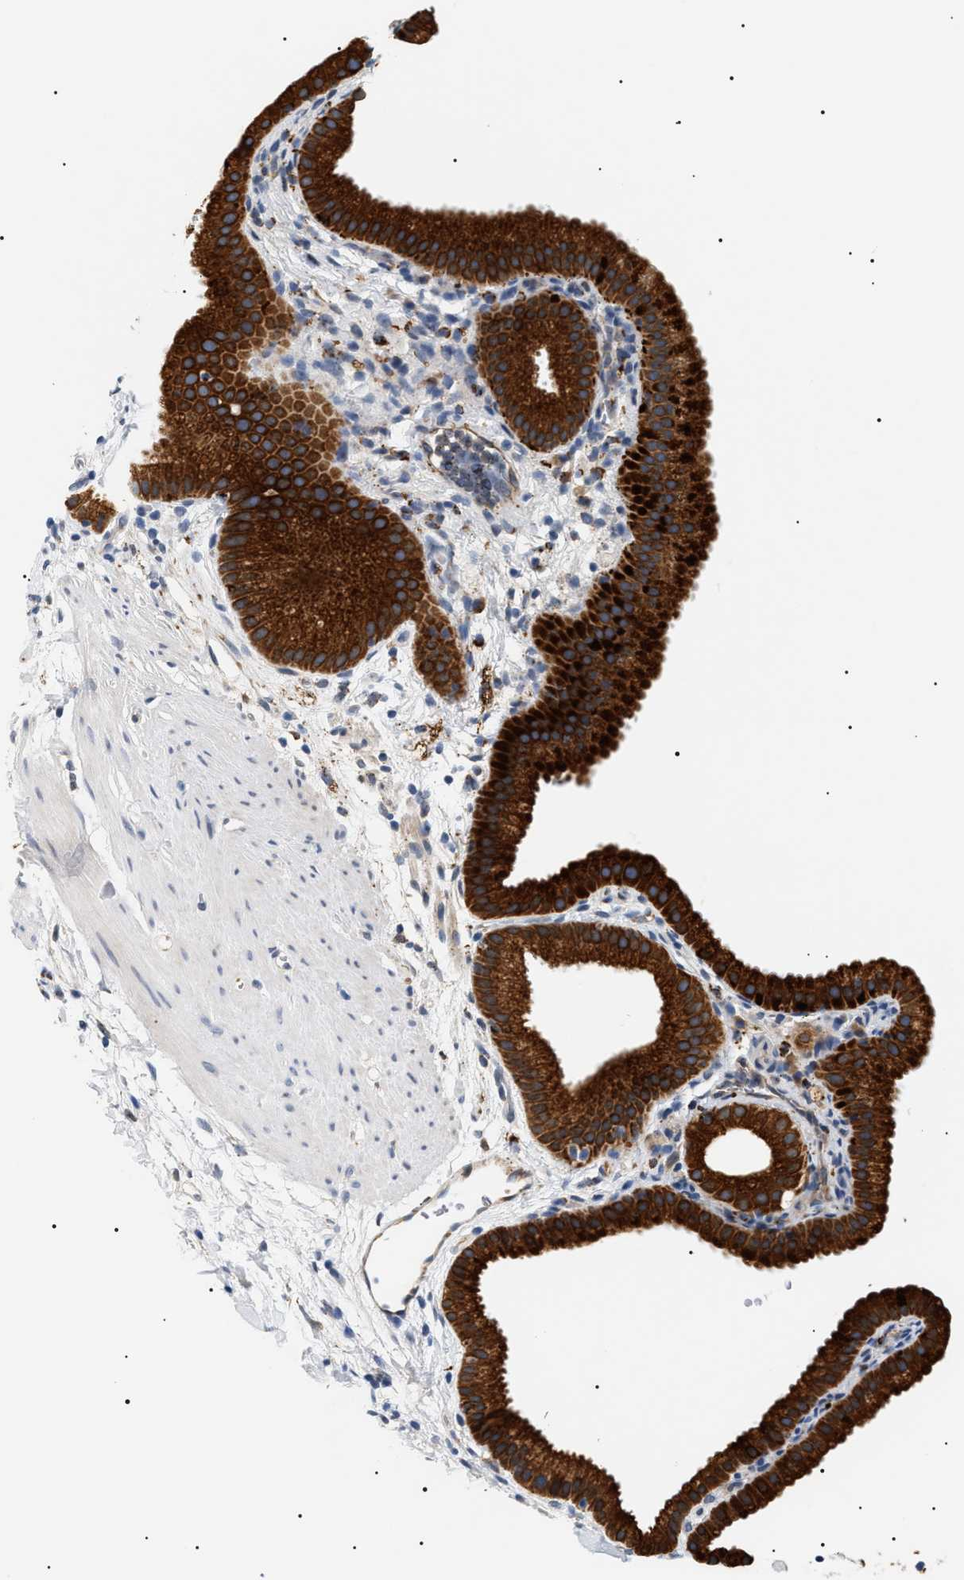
{"staining": {"intensity": "strong", "quantity": ">75%", "location": "cytoplasmic/membranous"}, "tissue": "gallbladder", "cell_type": "Glandular cells", "image_type": "normal", "snomed": [{"axis": "morphology", "description": "Normal tissue, NOS"}, {"axis": "topography", "description": "Gallbladder"}], "caption": "Gallbladder stained with DAB immunohistochemistry exhibits high levels of strong cytoplasmic/membranous expression in approximately >75% of glandular cells. The protein is shown in brown color, while the nuclei are stained blue.", "gene": "HSD17B11", "patient": {"sex": "female", "age": 64}}